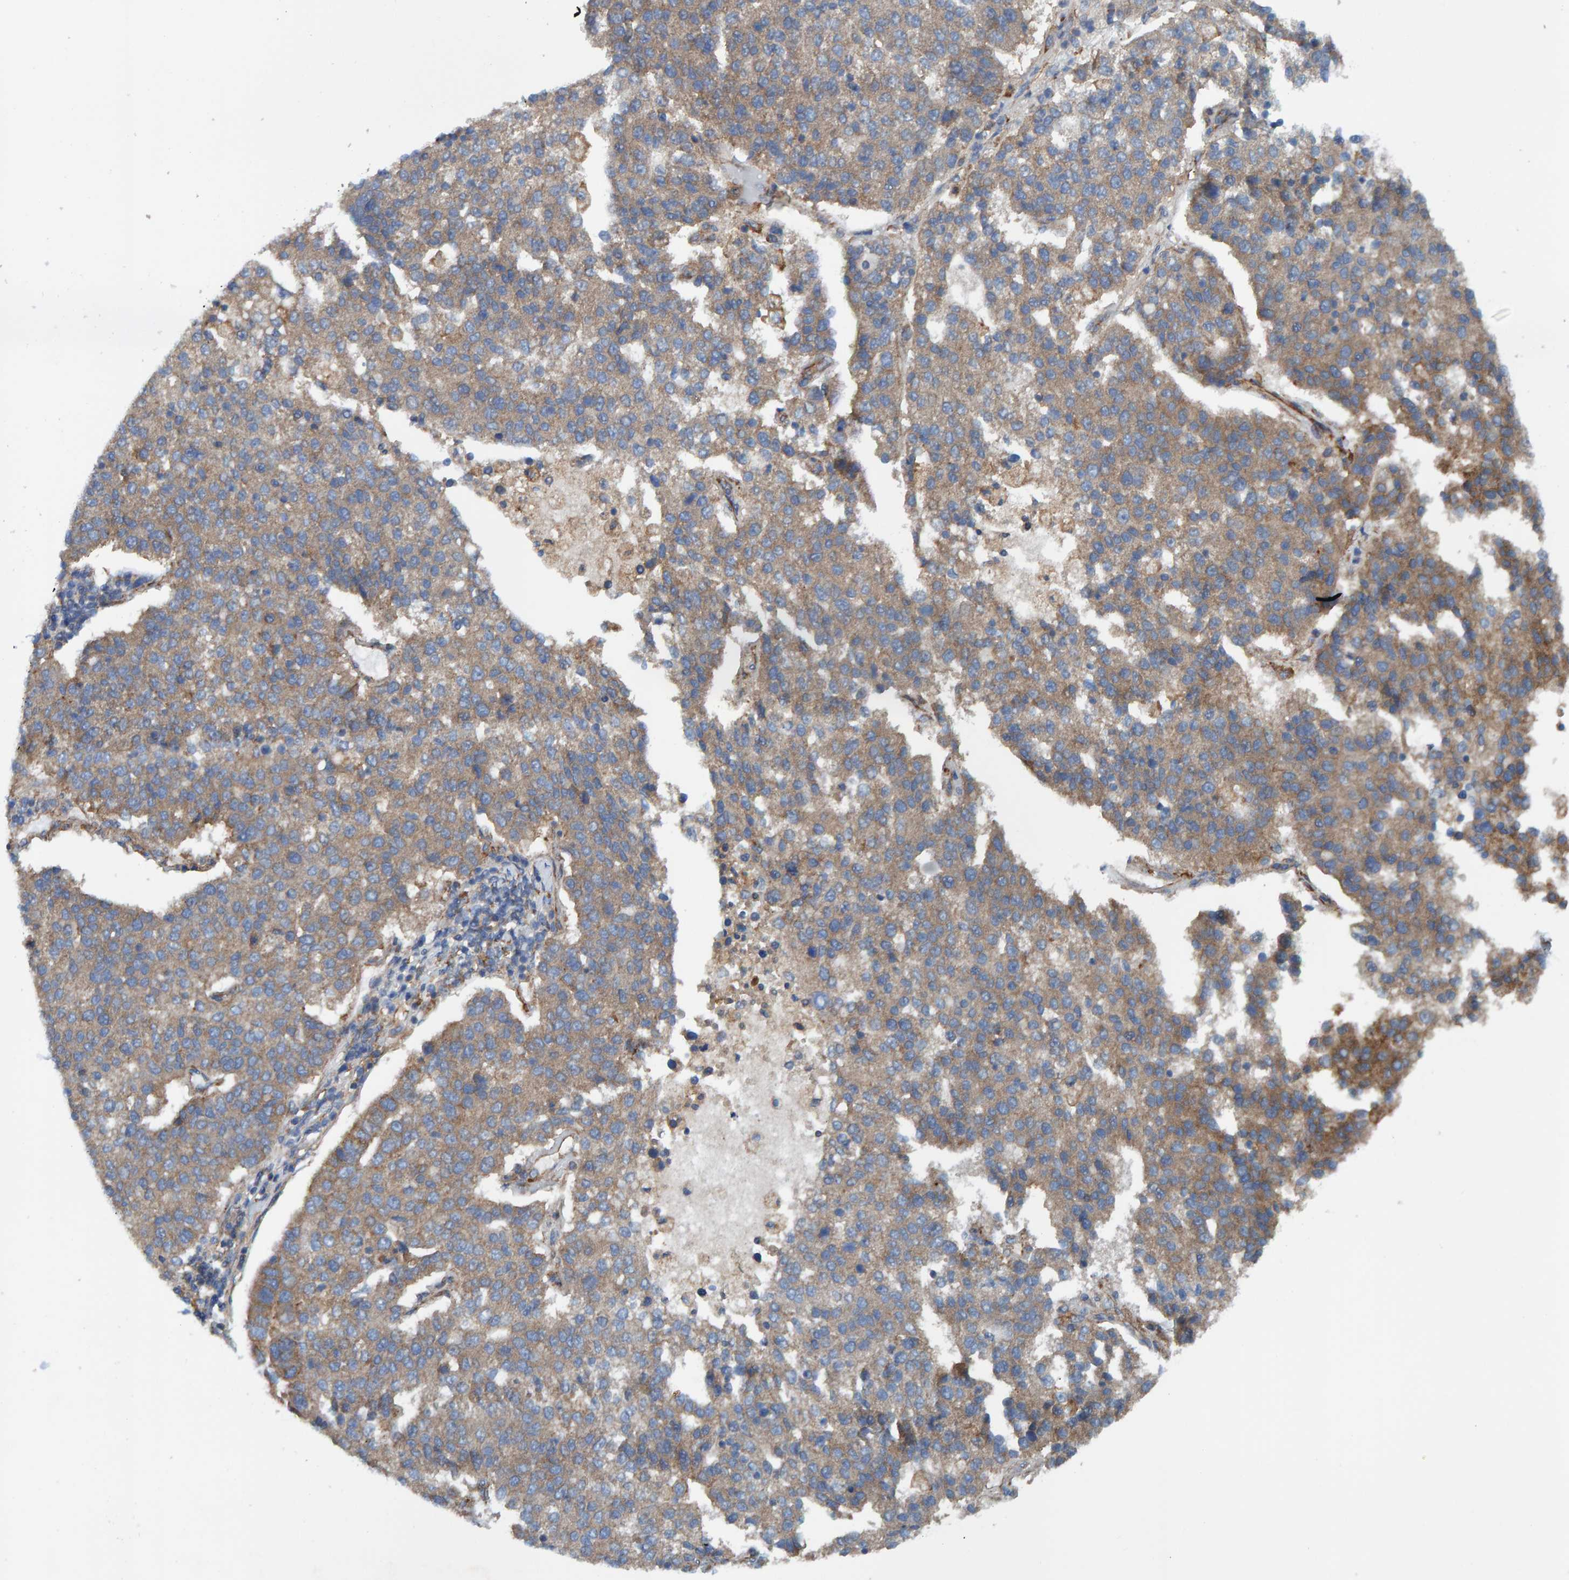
{"staining": {"intensity": "moderate", "quantity": ">75%", "location": "cytoplasmic/membranous"}, "tissue": "pancreatic cancer", "cell_type": "Tumor cells", "image_type": "cancer", "snomed": [{"axis": "morphology", "description": "Adenocarcinoma, NOS"}, {"axis": "topography", "description": "Pancreas"}], "caption": "High-magnification brightfield microscopy of pancreatic adenocarcinoma stained with DAB (brown) and counterstained with hematoxylin (blue). tumor cells exhibit moderate cytoplasmic/membranous staining is seen in about>75% of cells.", "gene": "MKLN1", "patient": {"sex": "female", "age": 61}}